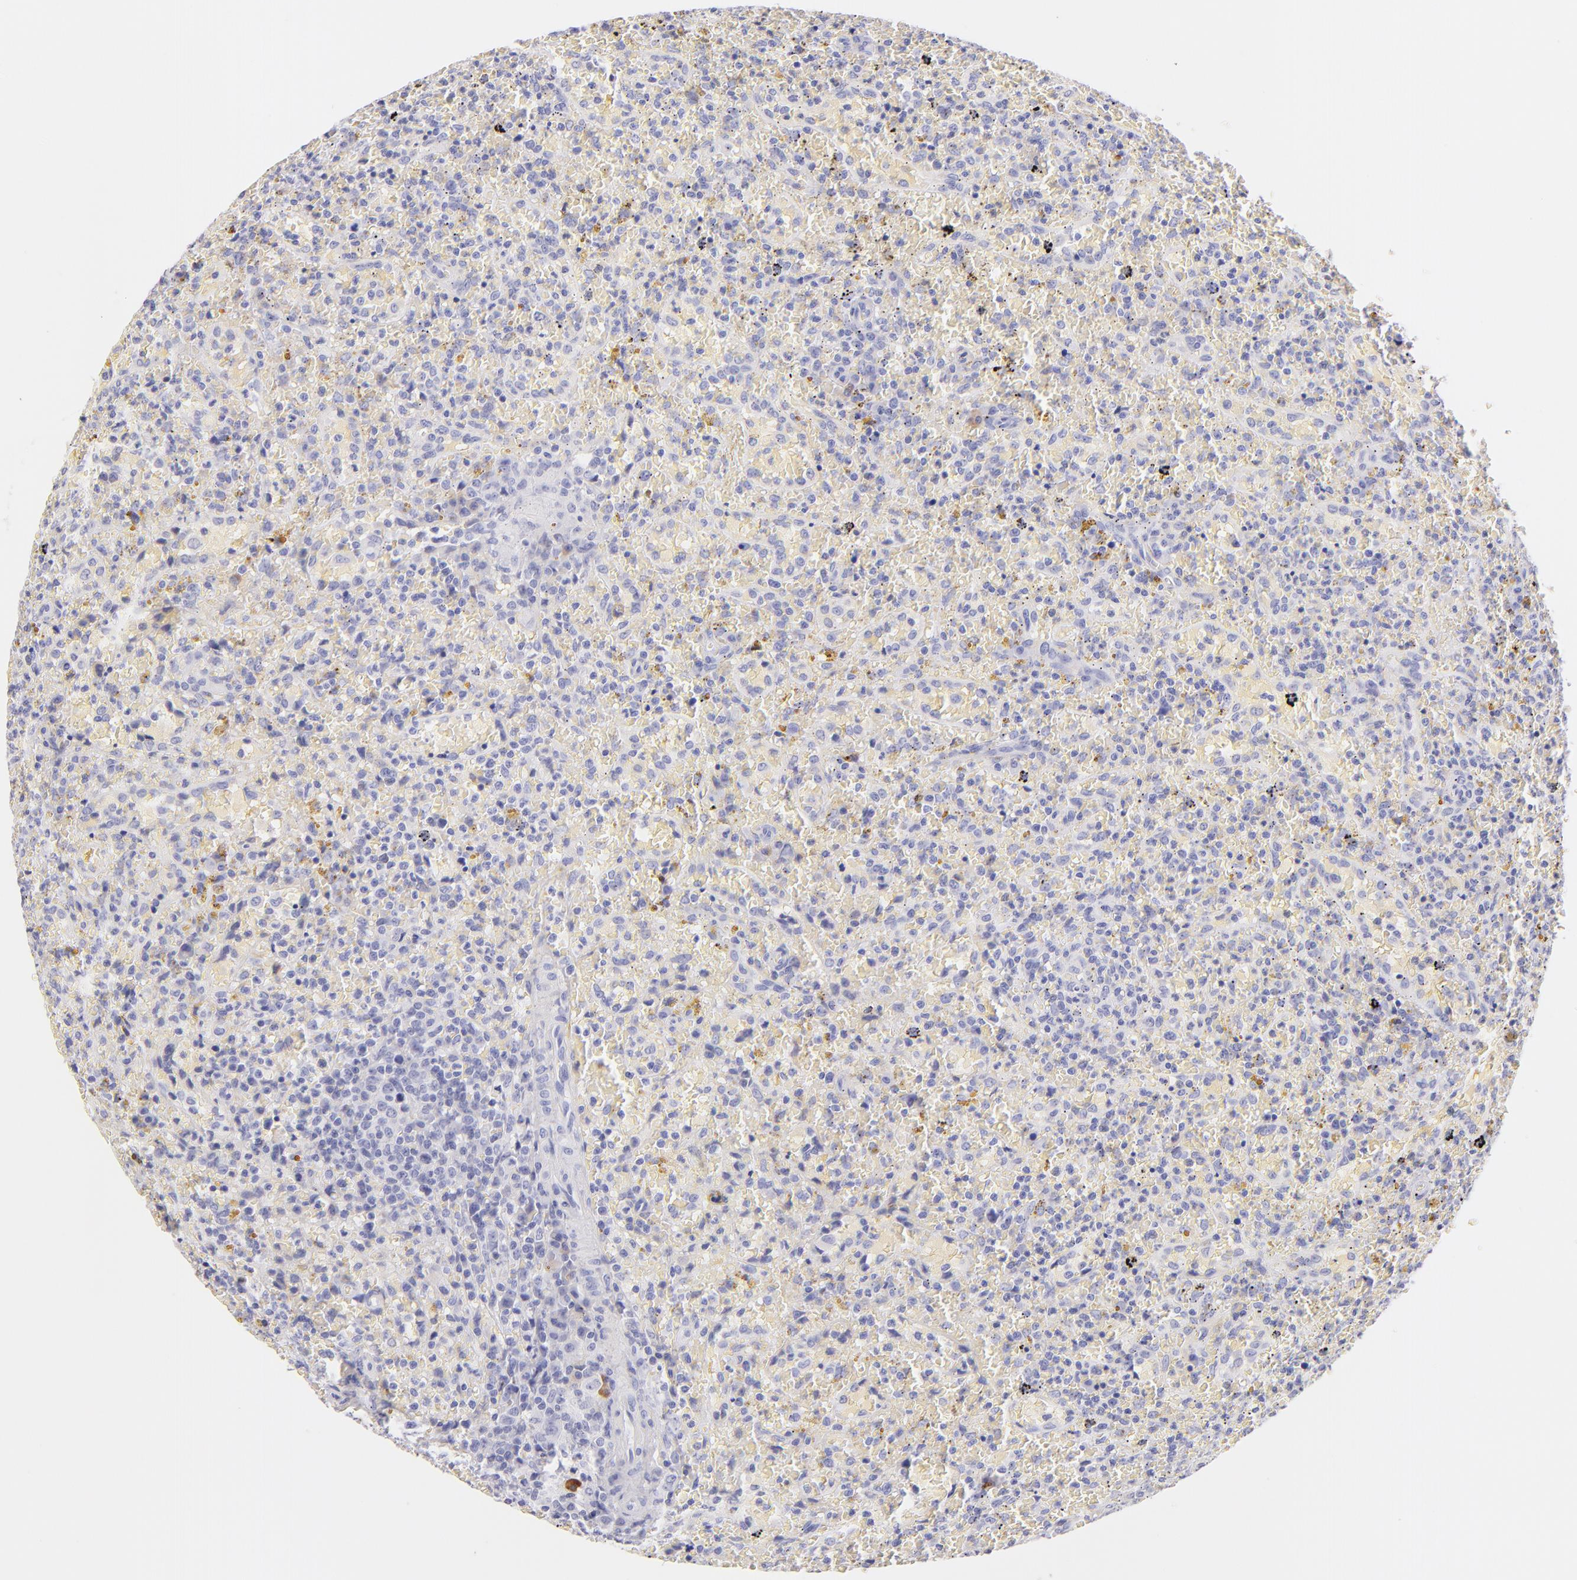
{"staining": {"intensity": "moderate", "quantity": "<25%", "location": "cytoplasmic/membranous"}, "tissue": "lymphoma", "cell_type": "Tumor cells", "image_type": "cancer", "snomed": [{"axis": "morphology", "description": "Malignant lymphoma, non-Hodgkin's type, High grade"}, {"axis": "topography", "description": "Spleen"}, {"axis": "topography", "description": "Lymph node"}], "caption": "Protein expression analysis of lymphoma shows moderate cytoplasmic/membranous staining in about <25% of tumor cells. The staining is performed using DAB (3,3'-diaminobenzidine) brown chromogen to label protein expression. The nuclei are counter-stained blue using hematoxylin.", "gene": "SDC1", "patient": {"sex": "female", "age": 70}}